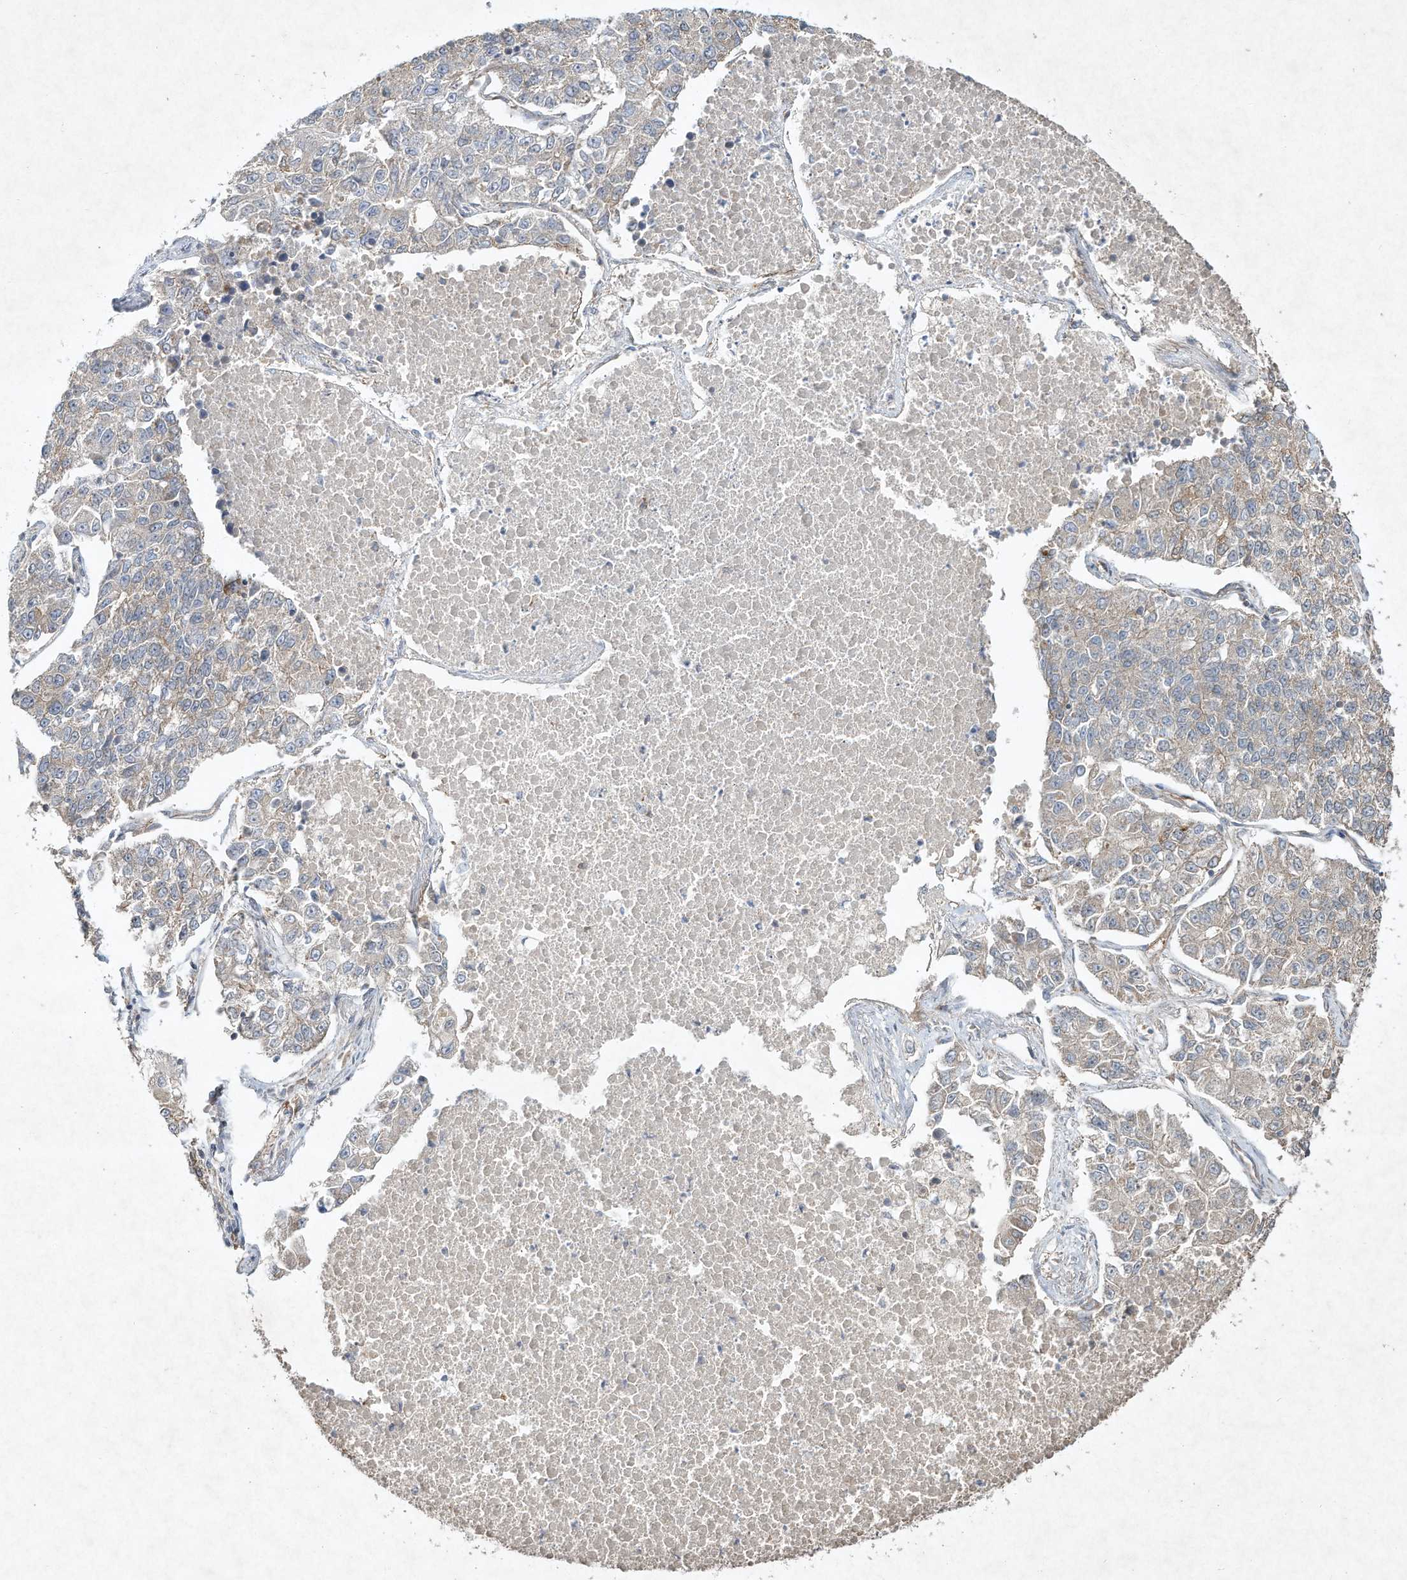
{"staining": {"intensity": "negative", "quantity": "none", "location": "none"}, "tissue": "lung cancer", "cell_type": "Tumor cells", "image_type": "cancer", "snomed": [{"axis": "morphology", "description": "Adenocarcinoma, NOS"}, {"axis": "topography", "description": "Lung"}], "caption": "Tumor cells are negative for brown protein staining in lung adenocarcinoma.", "gene": "HTR5A", "patient": {"sex": "male", "age": 49}}